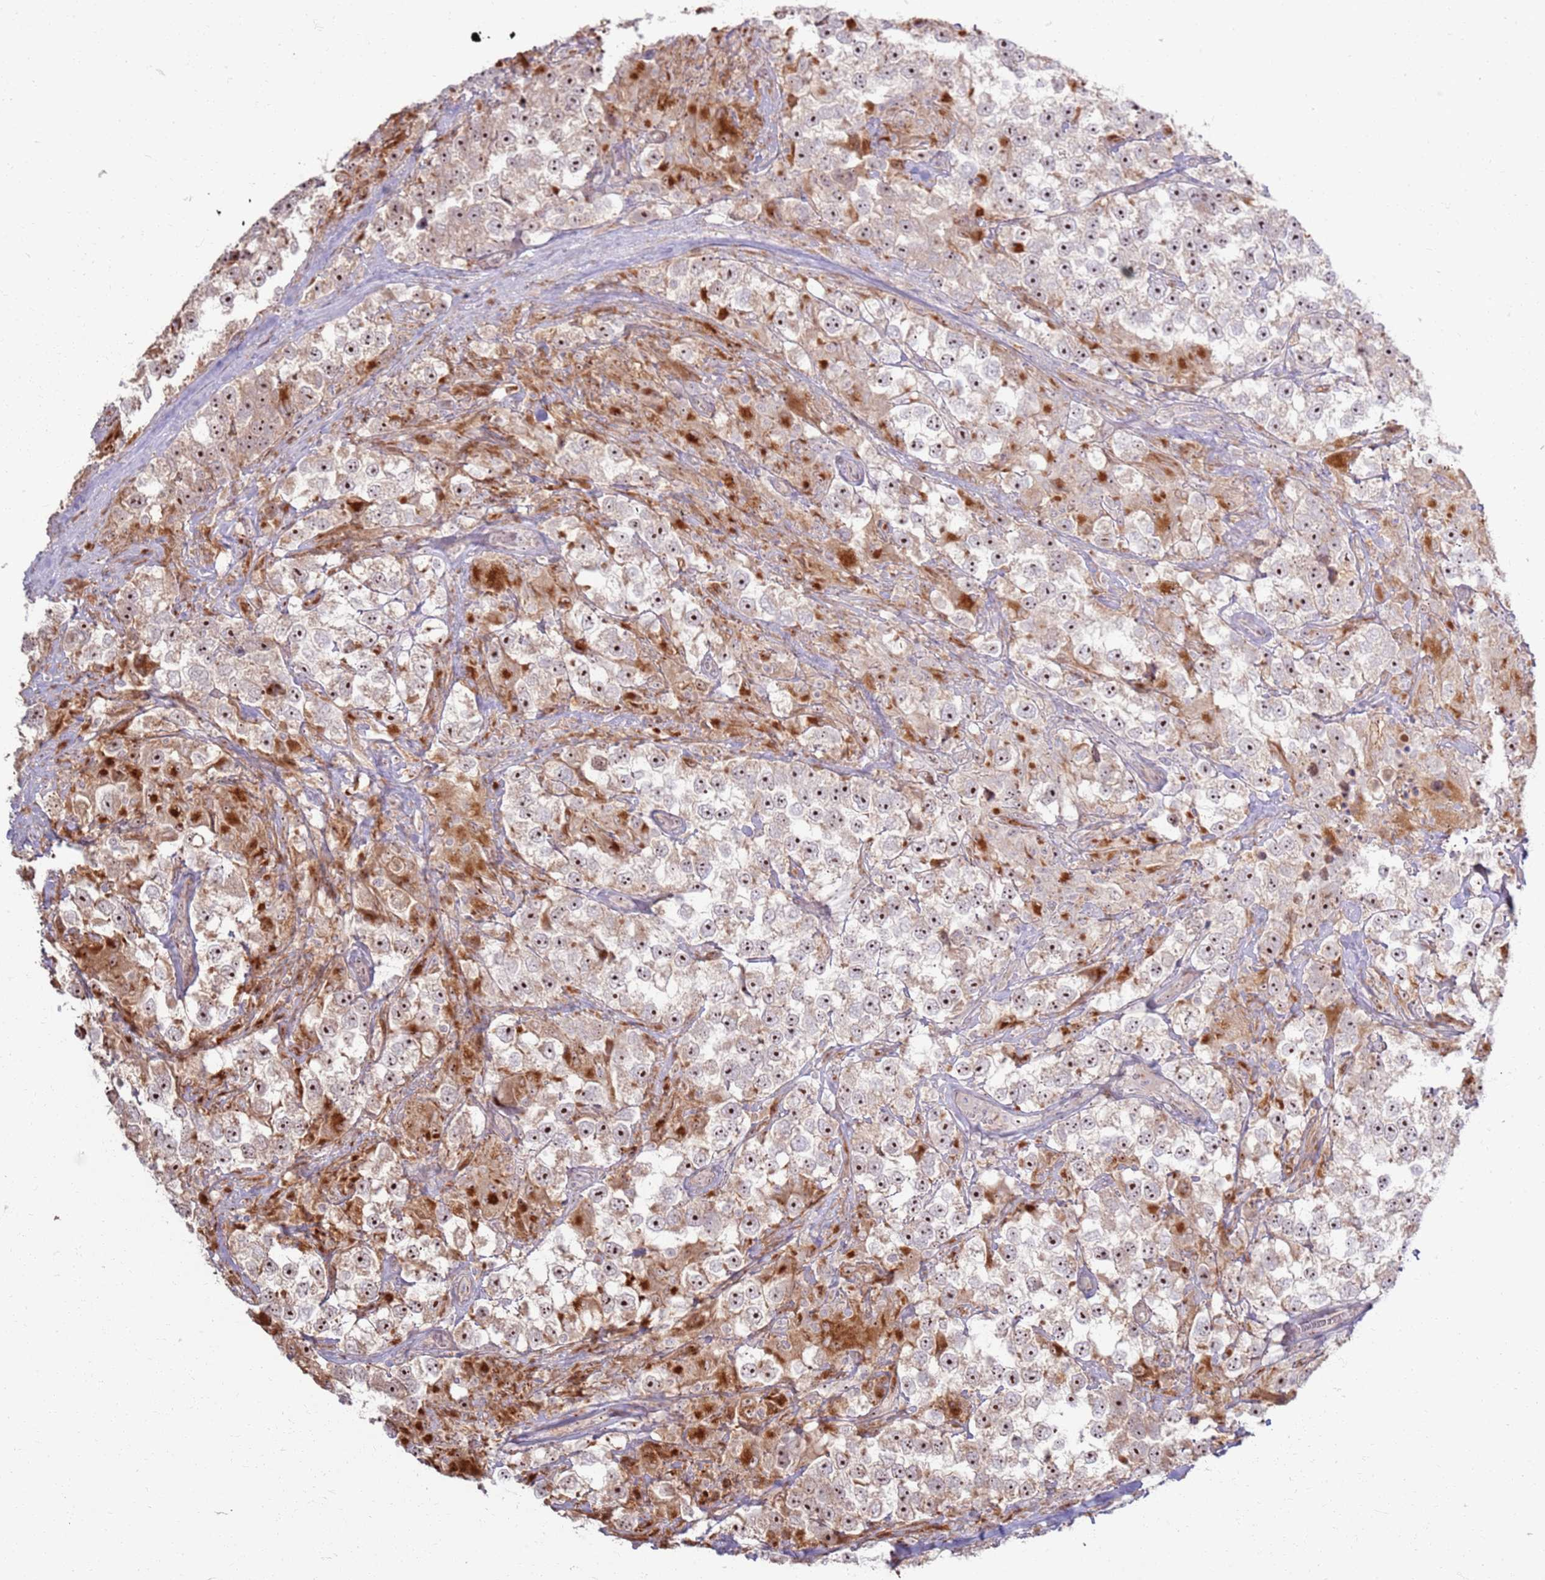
{"staining": {"intensity": "moderate", "quantity": ">75%", "location": "nuclear"}, "tissue": "testis cancer", "cell_type": "Tumor cells", "image_type": "cancer", "snomed": [{"axis": "morphology", "description": "Seminoma, NOS"}, {"axis": "topography", "description": "Testis"}], "caption": "Immunohistochemical staining of testis cancer displays medium levels of moderate nuclear positivity in about >75% of tumor cells. The staining is performed using DAB brown chromogen to label protein expression. The nuclei are counter-stained blue using hematoxylin.", "gene": "CNPY1", "patient": {"sex": "male", "age": 46}}